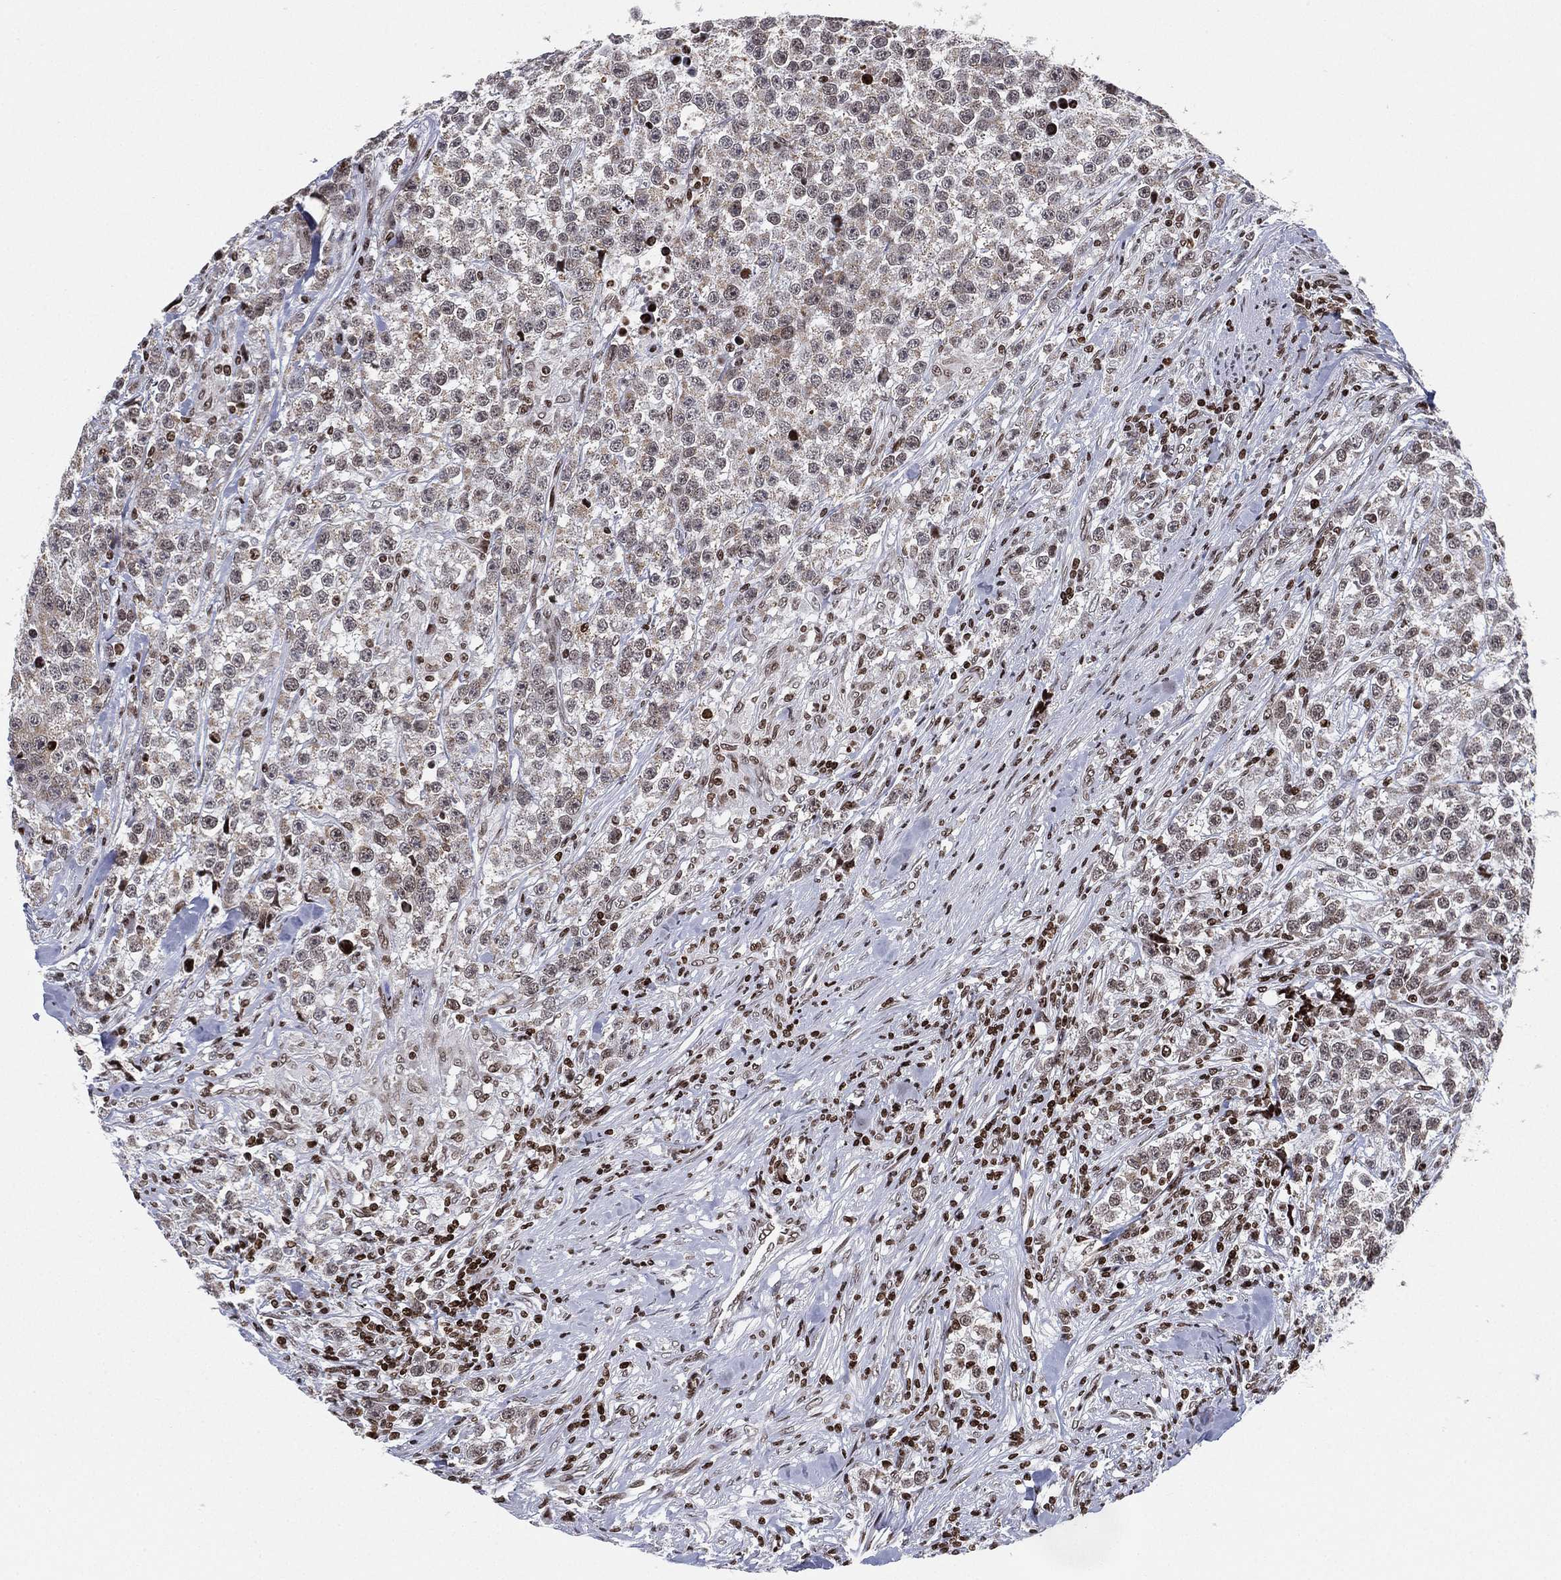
{"staining": {"intensity": "negative", "quantity": "none", "location": "none"}, "tissue": "testis cancer", "cell_type": "Tumor cells", "image_type": "cancer", "snomed": [{"axis": "morphology", "description": "Seminoma, NOS"}, {"axis": "topography", "description": "Testis"}], "caption": "Immunohistochemical staining of human testis cancer demonstrates no significant positivity in tumor cells.", "gene": "MFSD14A", "patient": {"sex": "male", "age": 59}}